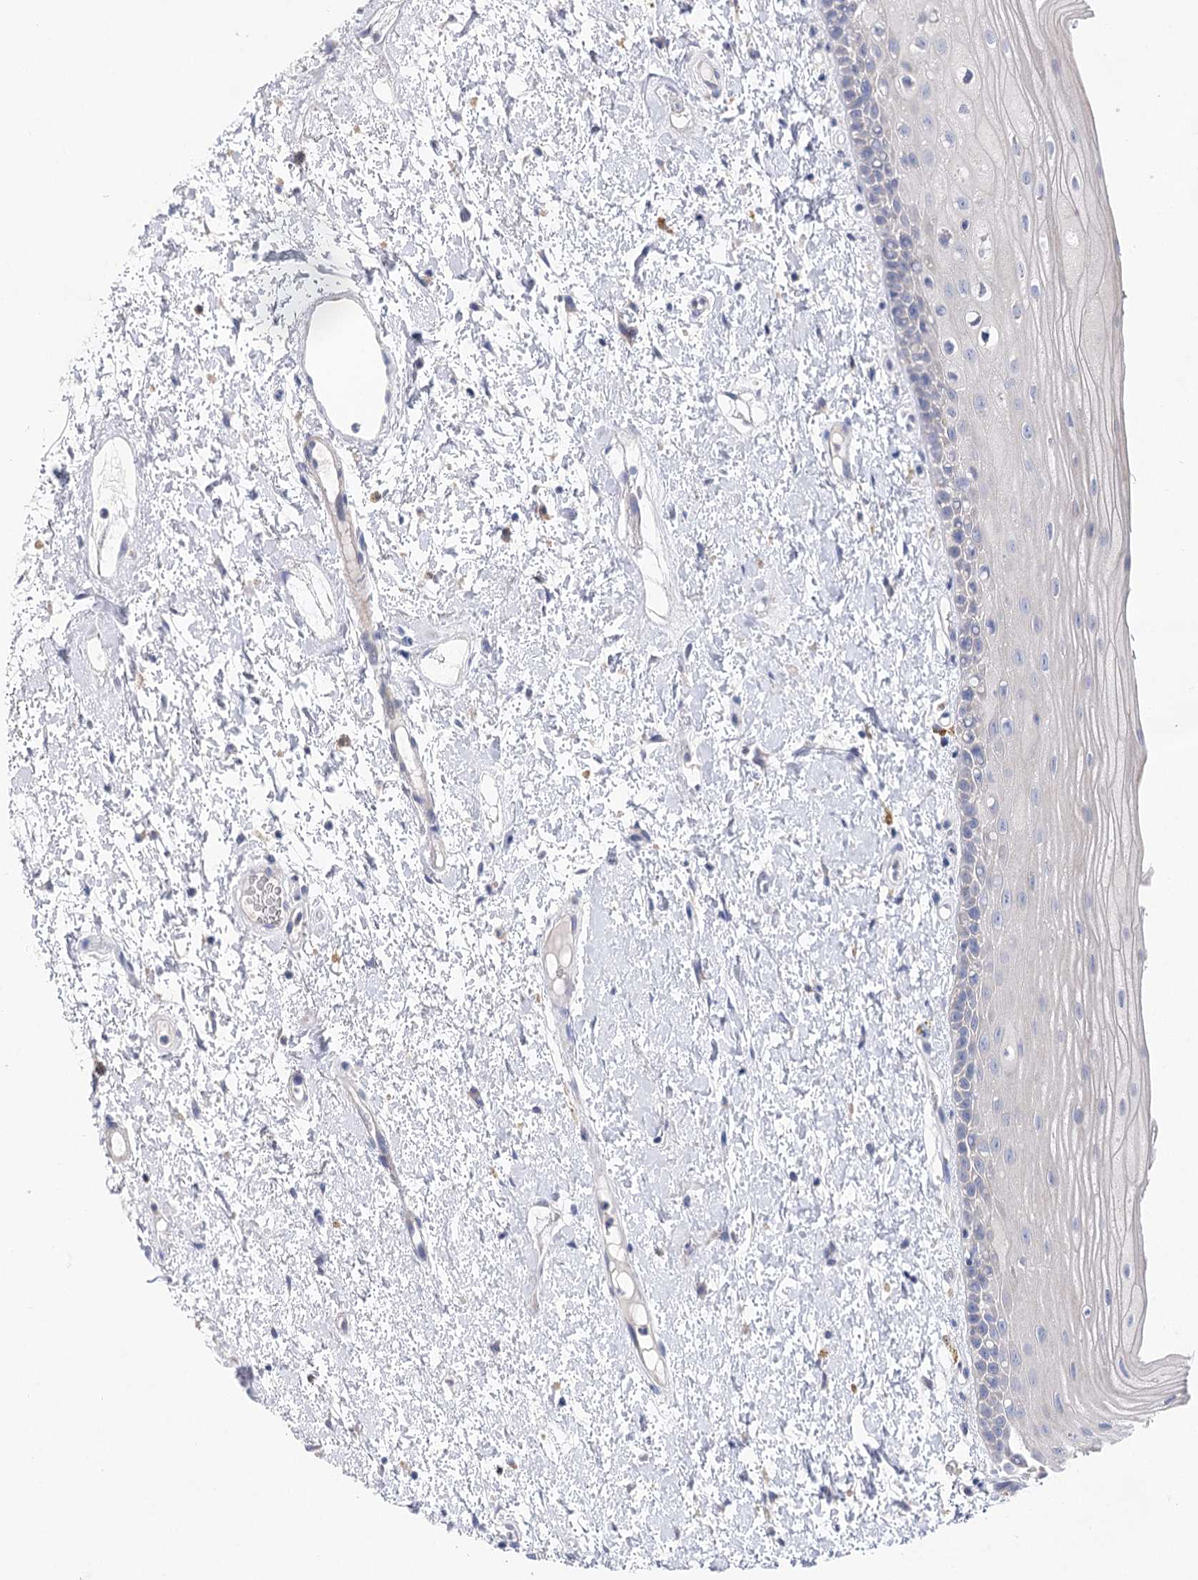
{"staining": {"intensity": "negative", "quantity": "none", "location": "none"}, "tissue": "oral mucosa", "cell_type": "Squamous epithelial cells", "image_type": "normal", "snomed": [{"axis": "morphology", "description": "Normal tissue, NOS"}, {"axis": "topography", "description": "Oral tissue"}], "caption": "An IHC micrograph of normal oral mucosa is shown. There is no staining in squamous epithelial cells of oral mucosa. (Stains: DAB (3,3'-diaminobenzidine) immunohistochemistry with hematoxylin counter stain, Microscopy: brightfield microscopy at high magnification).", "gene": "NRAP", "patient": {"sex": "female", "age": 76}}